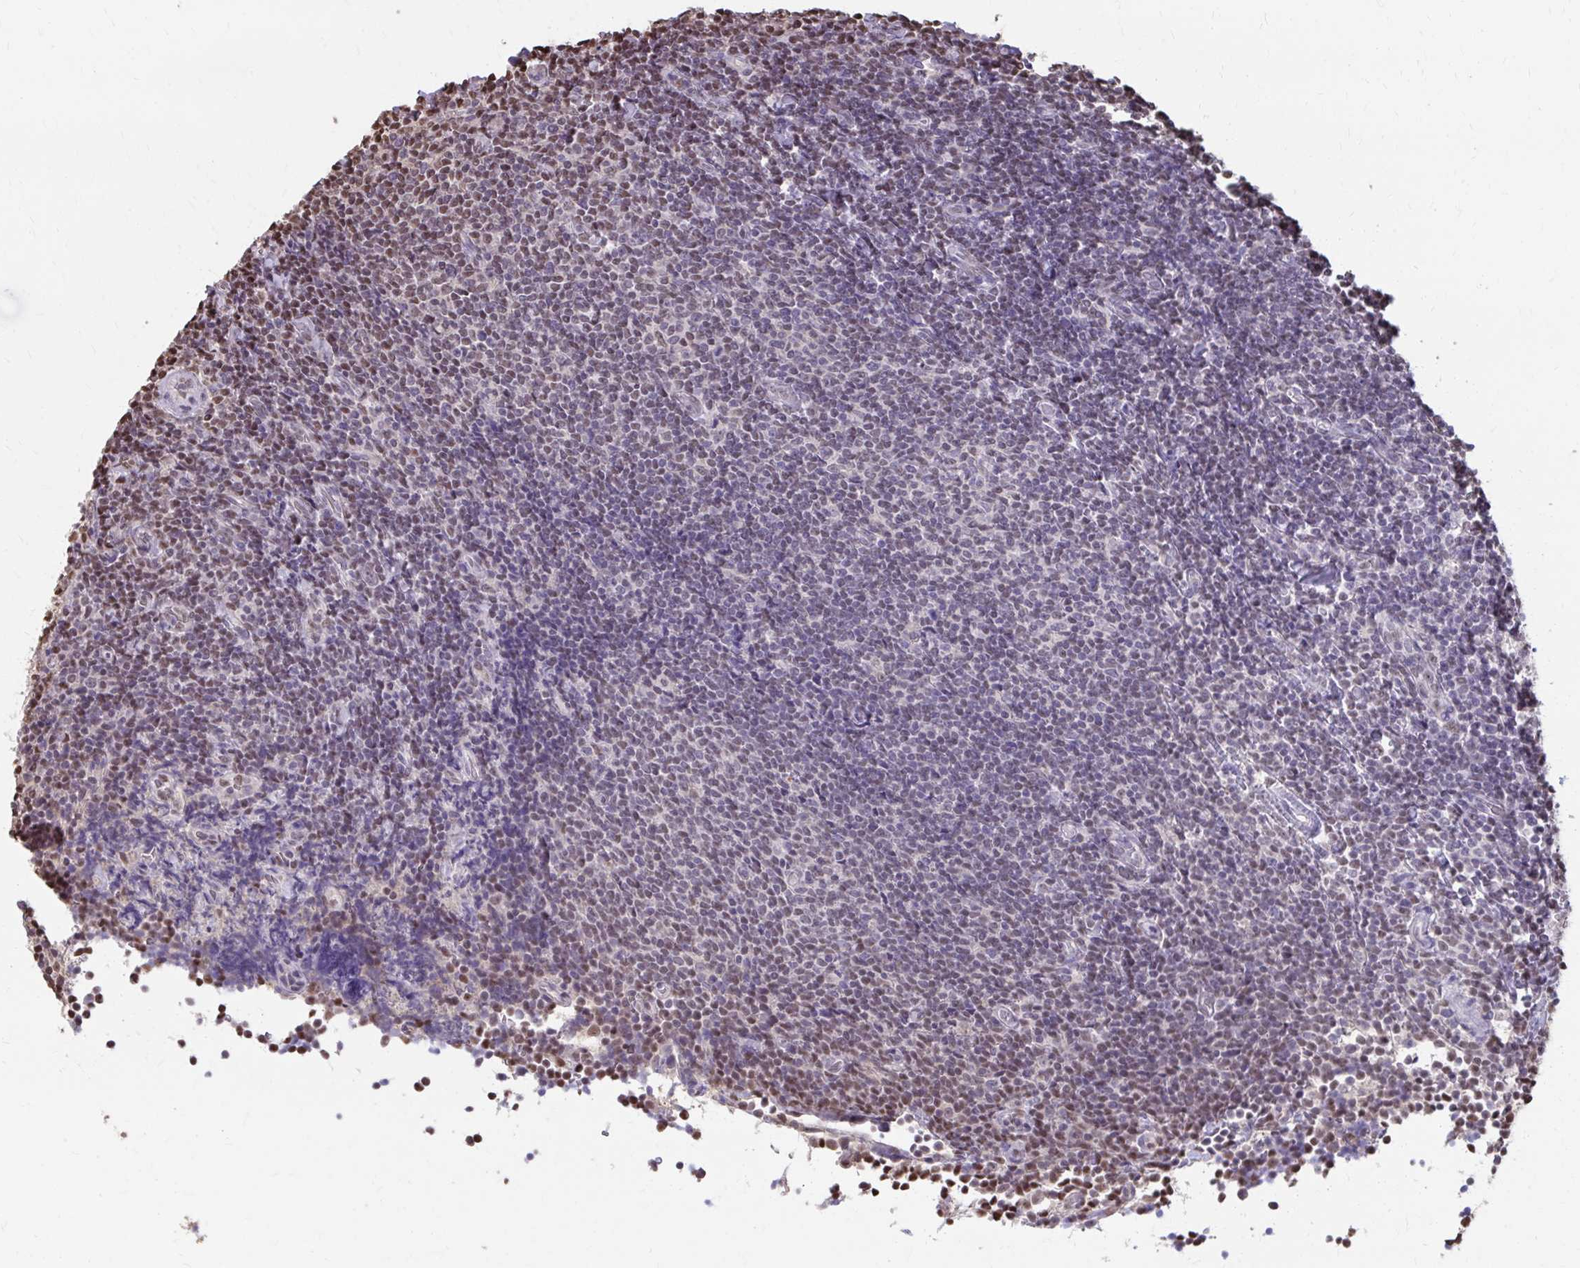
{"staining": {"intensity": "moderate", "quantity": "<25%", "location": "nuclear"}, "tissue": "lymphoma", "cell_type": "Tumor cells", "image_type": "cancer", "snomed": [{"axis": "morphology", "description": "Malignant lymphoma, non-Hodgkin's type, Low grade"}, {"axis": "topography", "description": "Lymph node"}], "caption": "A brown stain shows moderate nuclear staining of a protein in human lymphoma tumor cells.", "gene": "ING4", "patient": {"sex": "male", "age": 52}}